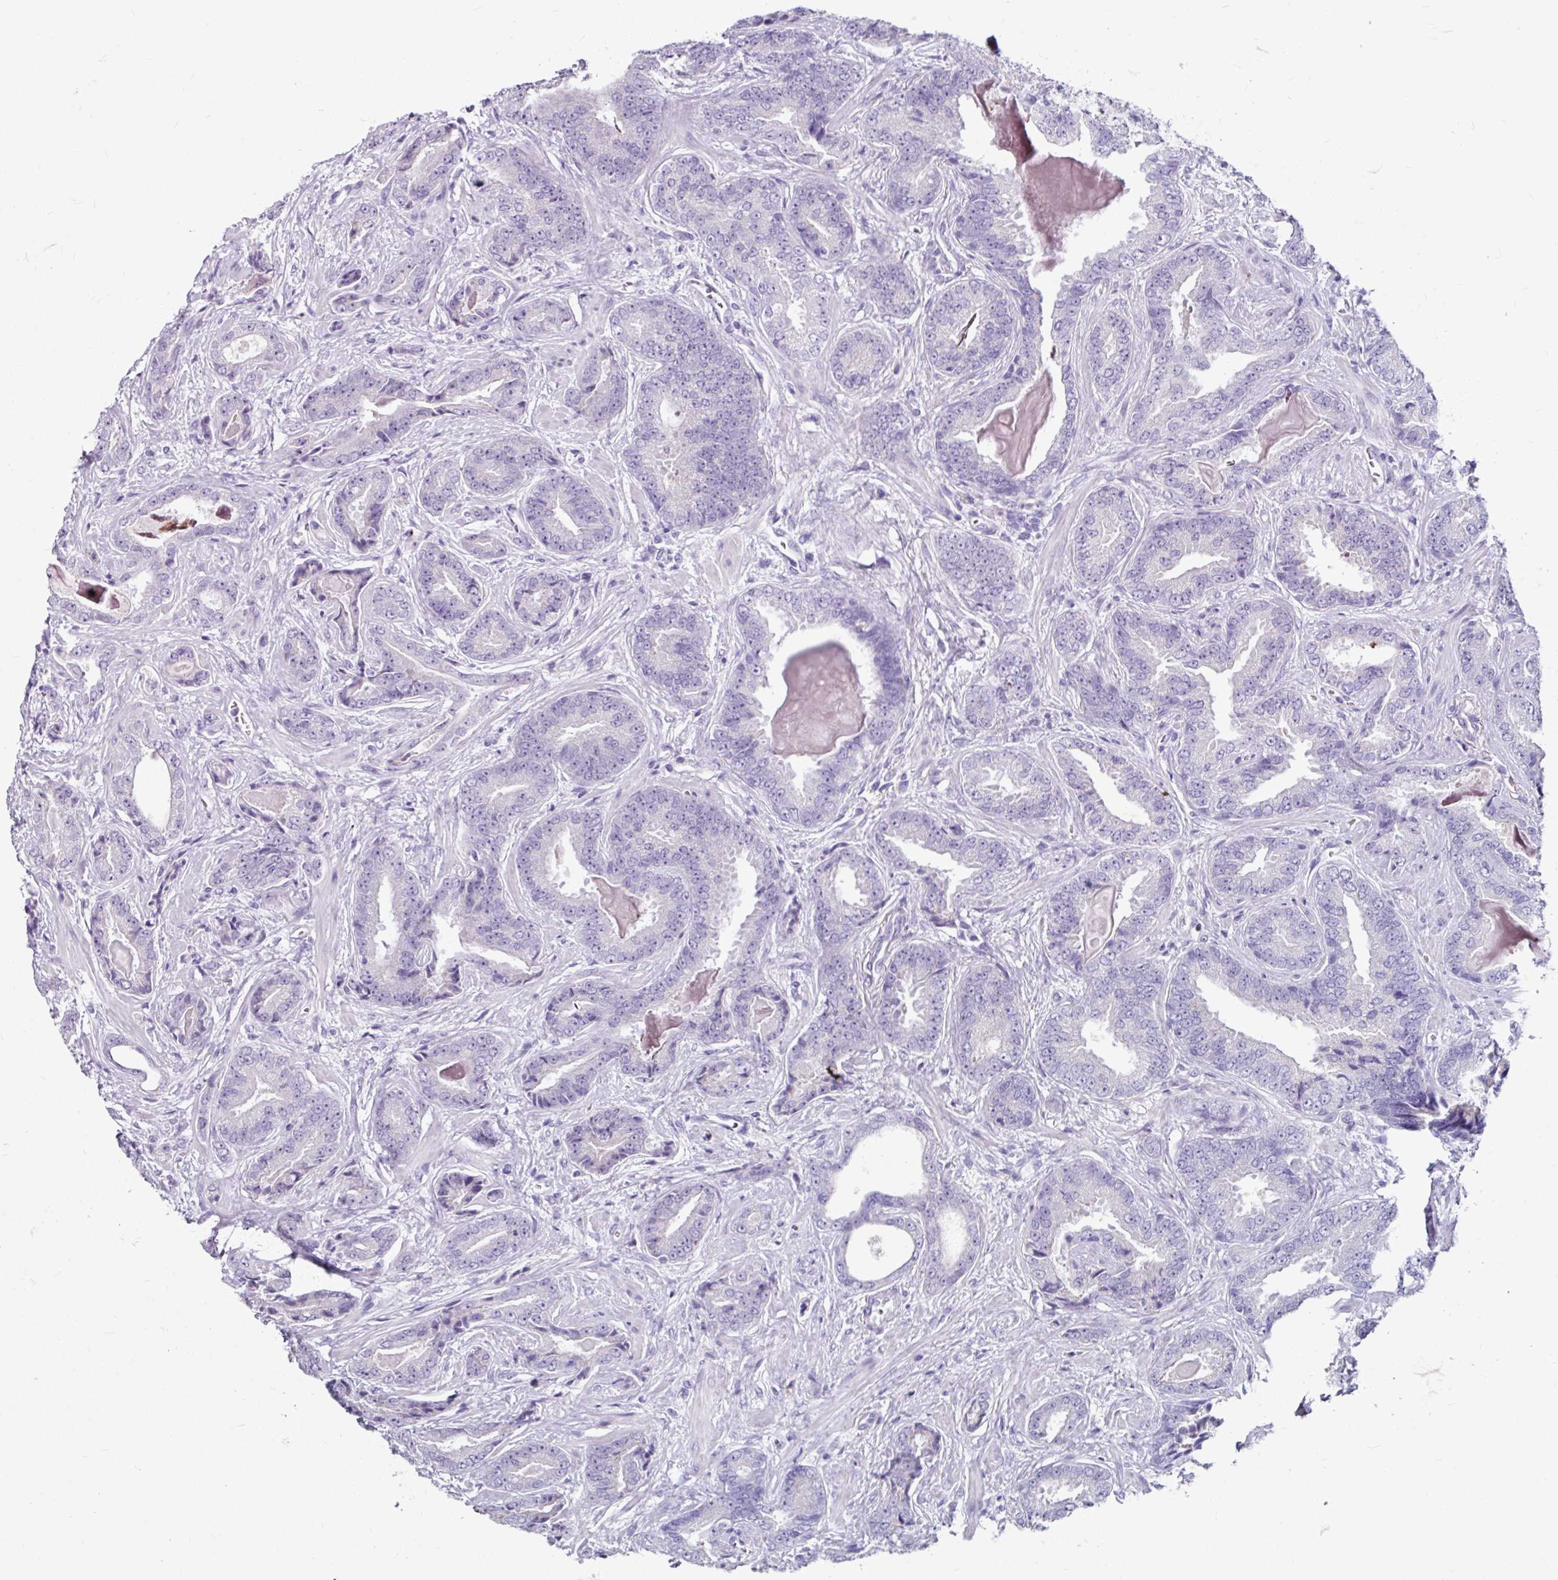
{"staining": {"intensity": "negative", "quantity": "none", "location": "none"}, "tissue": "prostate cancer", "cell_type": "Tumor cells", "image_type": "cancer", "snomed": [{"axis": "morphology", "description": "Adenocarcinoma, Low grade"}, {"axis": "topography", "description": "Prostate"}], "caption": "Prostate low-grade adenocarcinoma was stained to show a protein in brown. There is no significant staining in tumor cells. (DAB (3,3'-diaminobenzidine) IHC with hematoxylin counter stain).", "gene": "ANKRD1", "patient": {"sex": "male", "age": 62}}